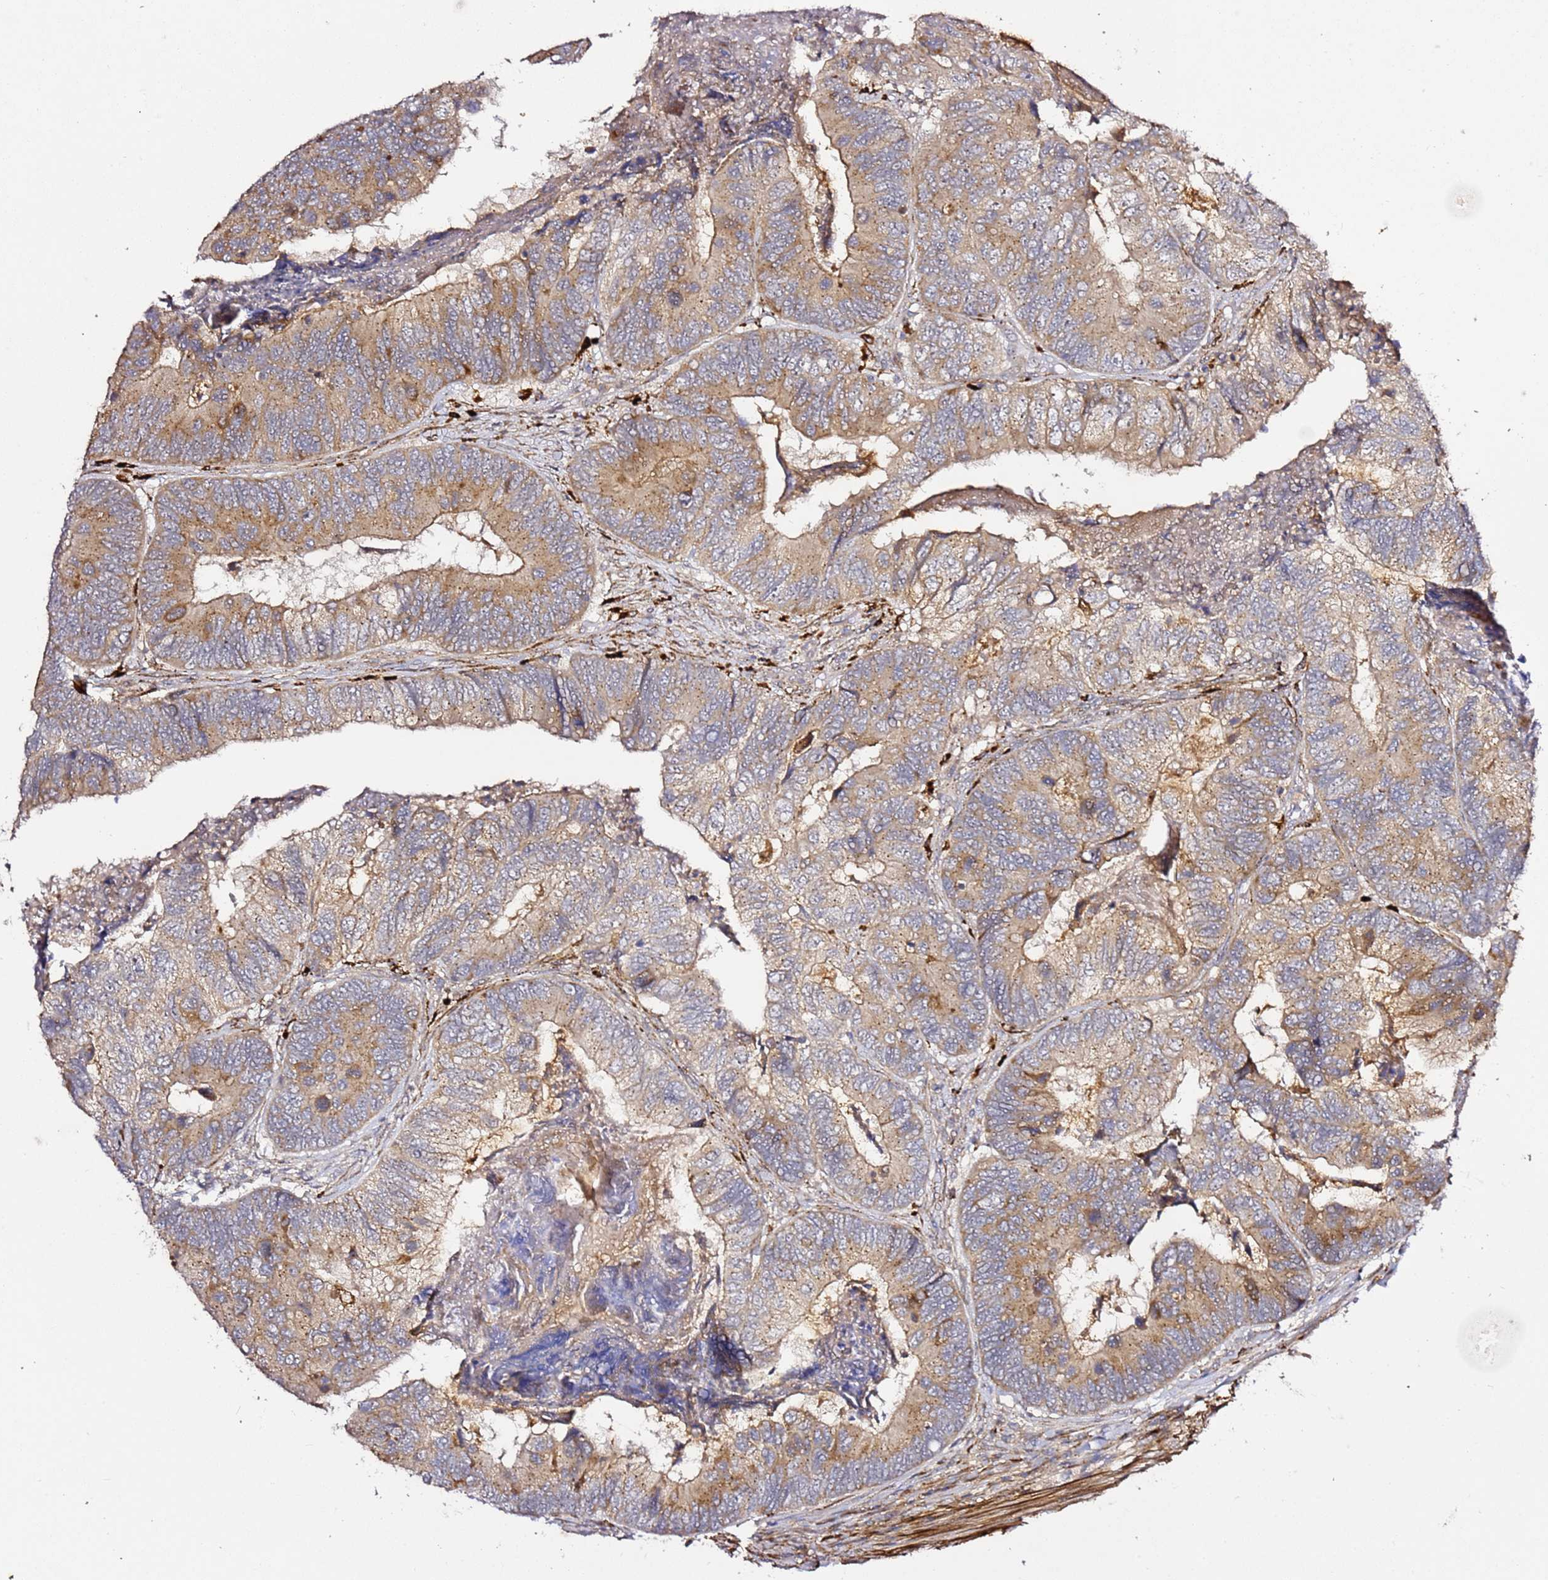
{"staining": {"intensity": "moderate", "quantity": ">75%", "location": "cytoplasmic/membranous"}, "tissue": "colorectal cancer", "cell_type": "Tumor cells", "image_type": "cancer", "snomed": [{"axis": "morphology", "description": "Adenocarcinoma, NOS"}, {"axis": "topography", "description": "Colon"}], "caption": "Immunohistochemistry (IHC) histopathology image of colorectal cancer (adenocarcinoma) stained for a protein (brown), which reveals medium levels of moderate cytoplasmic/membranous expression in about >75% of tumor cells.", "gene": "PVRIG", "patient": {"sex": "female", "age": 67}}